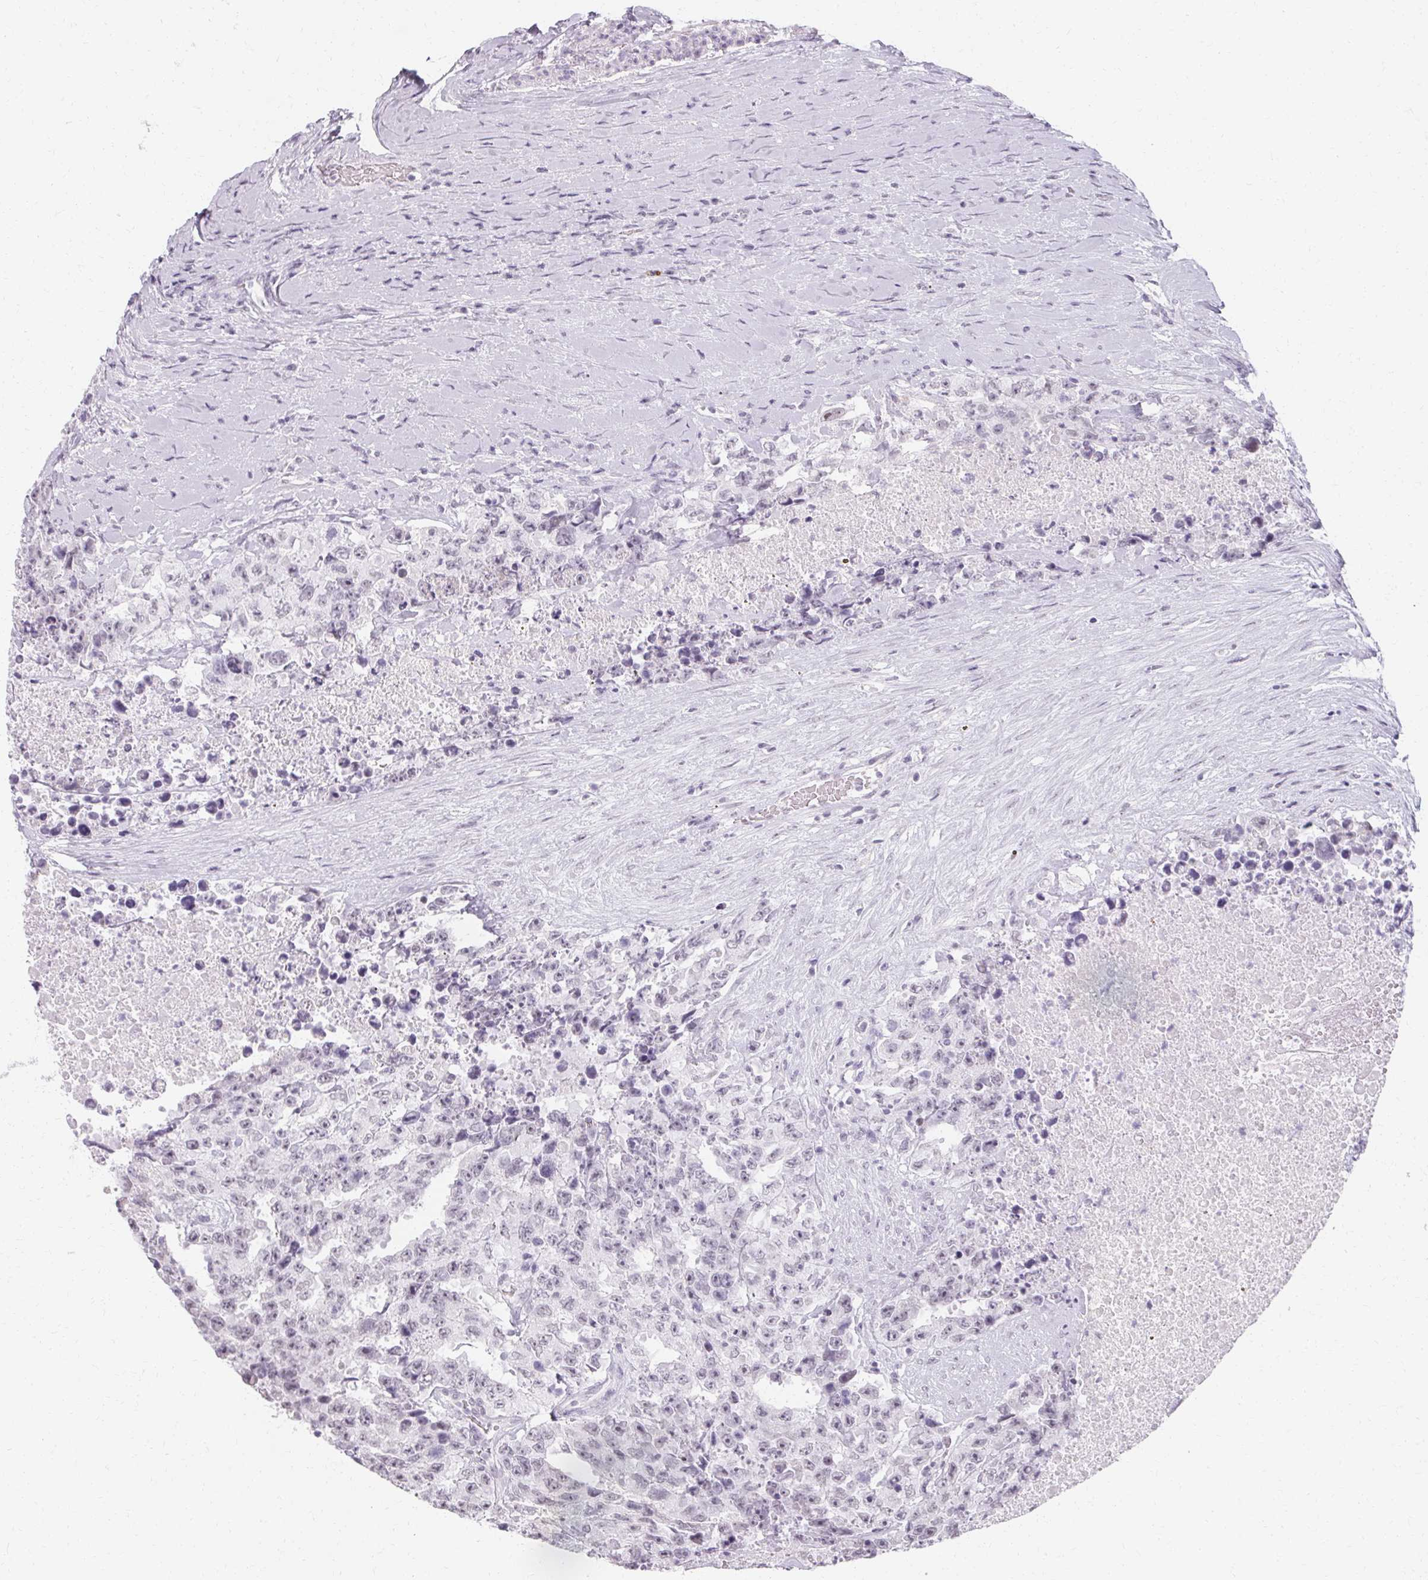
{"staining": {"intensity": "negative", "quantity": "none", "location": "none"}, "tissue": "testis cancer", "cell_type": "Tumor cells", "image_type": "cancer", "snomed": [{"axis": "morphology", "description": "Carcinoma, Embryonal, NOS"}, {"axis": "topography", "description": "Testis"}], "caption": "DAB immunohistochemical staining of embryonal carcinoma (testis) exhibits no significant expression in tumor cells.", "gene": "SYNPR", "patient": {"sex": "male", "age": 24}}